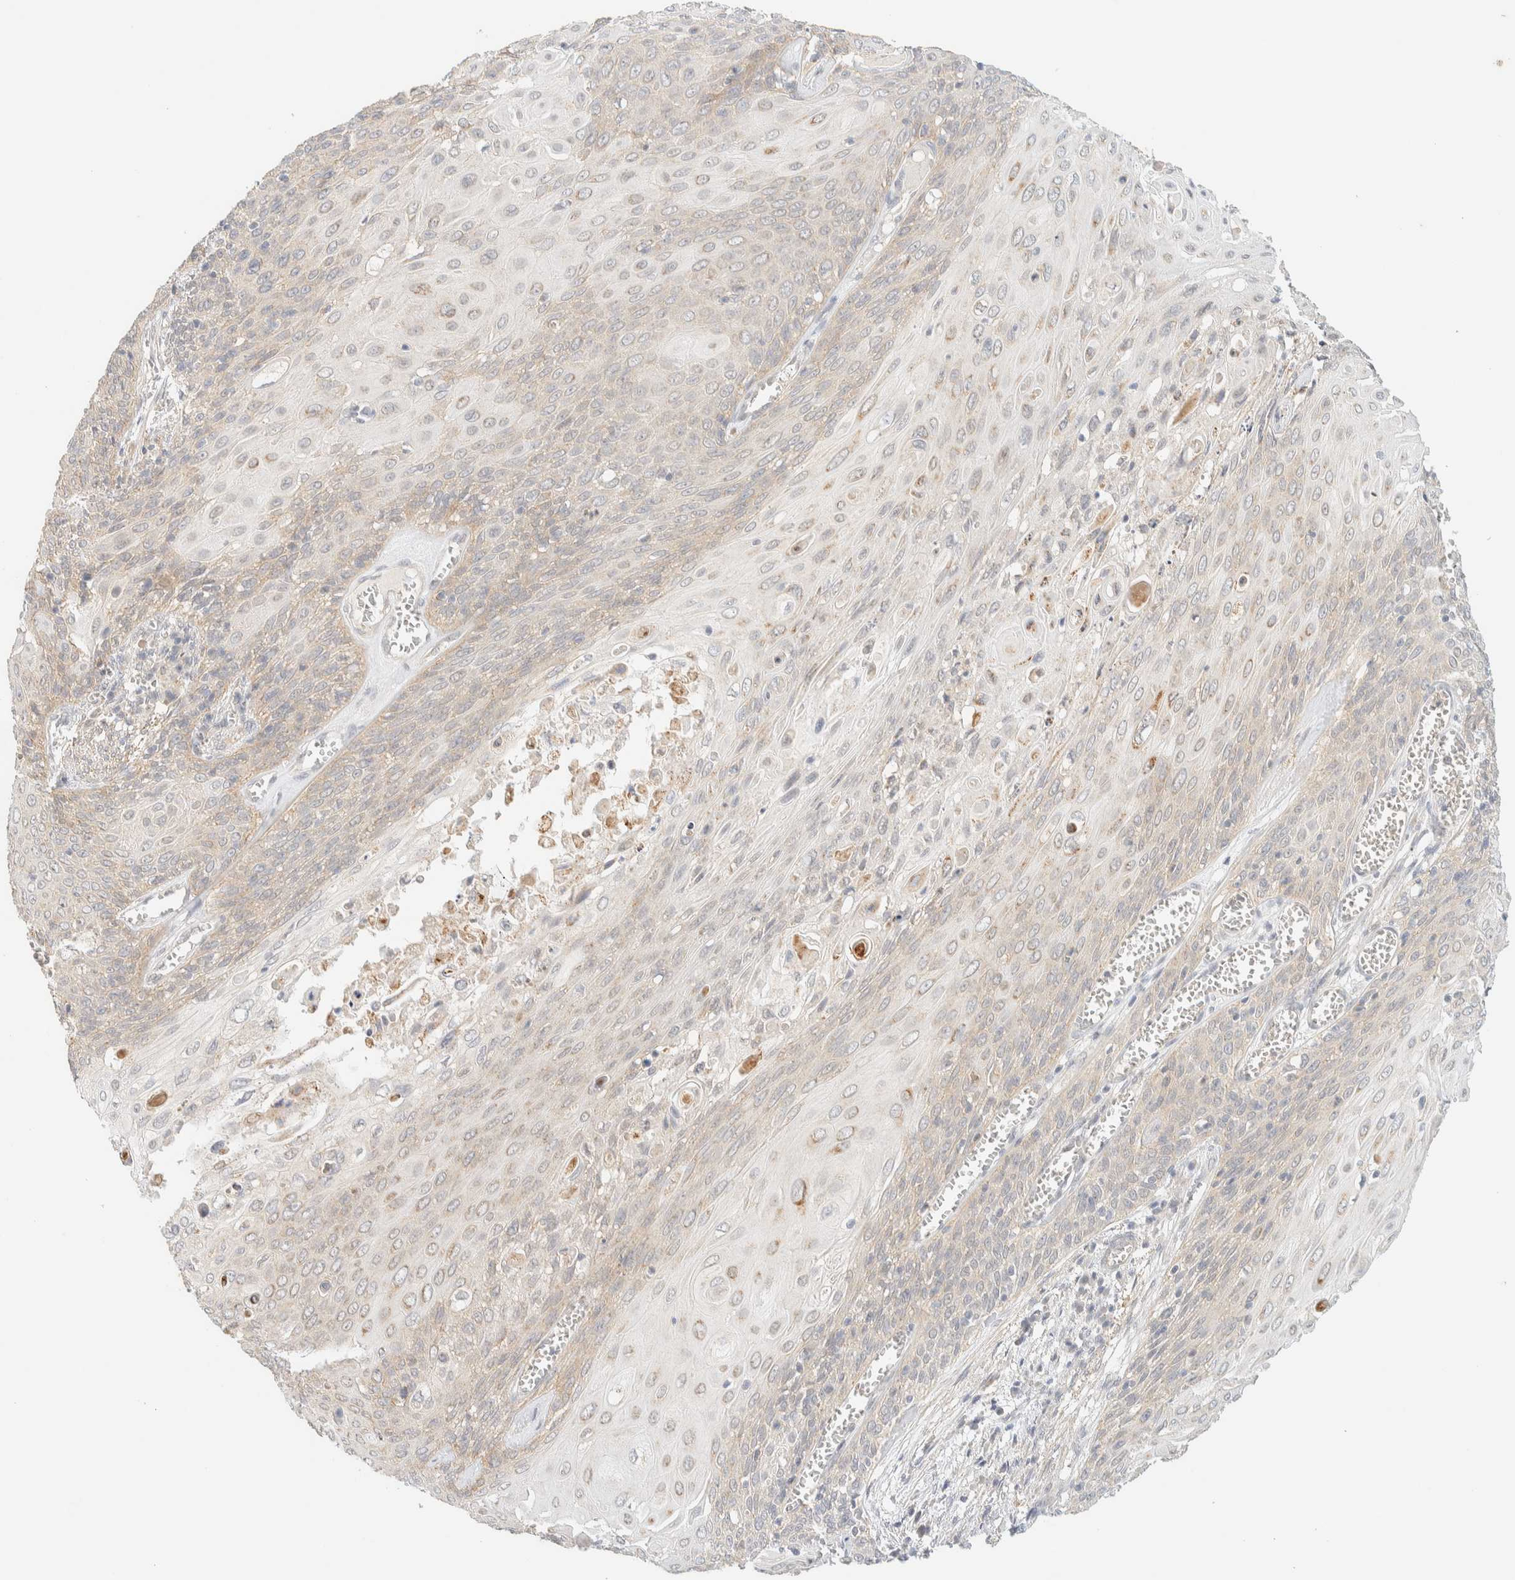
{"staining": {"intensity": "weak", "quantity": "25%-75%", "location": "cytoplasmic/membranous"}, "tissue": "cervical cancer", "cell_type": "Tumor cells", "image_type": "cancer", "snomed": [{"axis": "morphology", "description": "Squamous cell carcinoma, NOS"}, {"axis": "topography", "description": "Cervix"}], "caption": "Immunohistochemistry (IHC) of cervical cancer displays low levels of weak cytoplasmic/membranous expression in about 25%-75% of tumor cells.", "gene": "TNK1", "patient": {"sex": "female", "age": 39}}